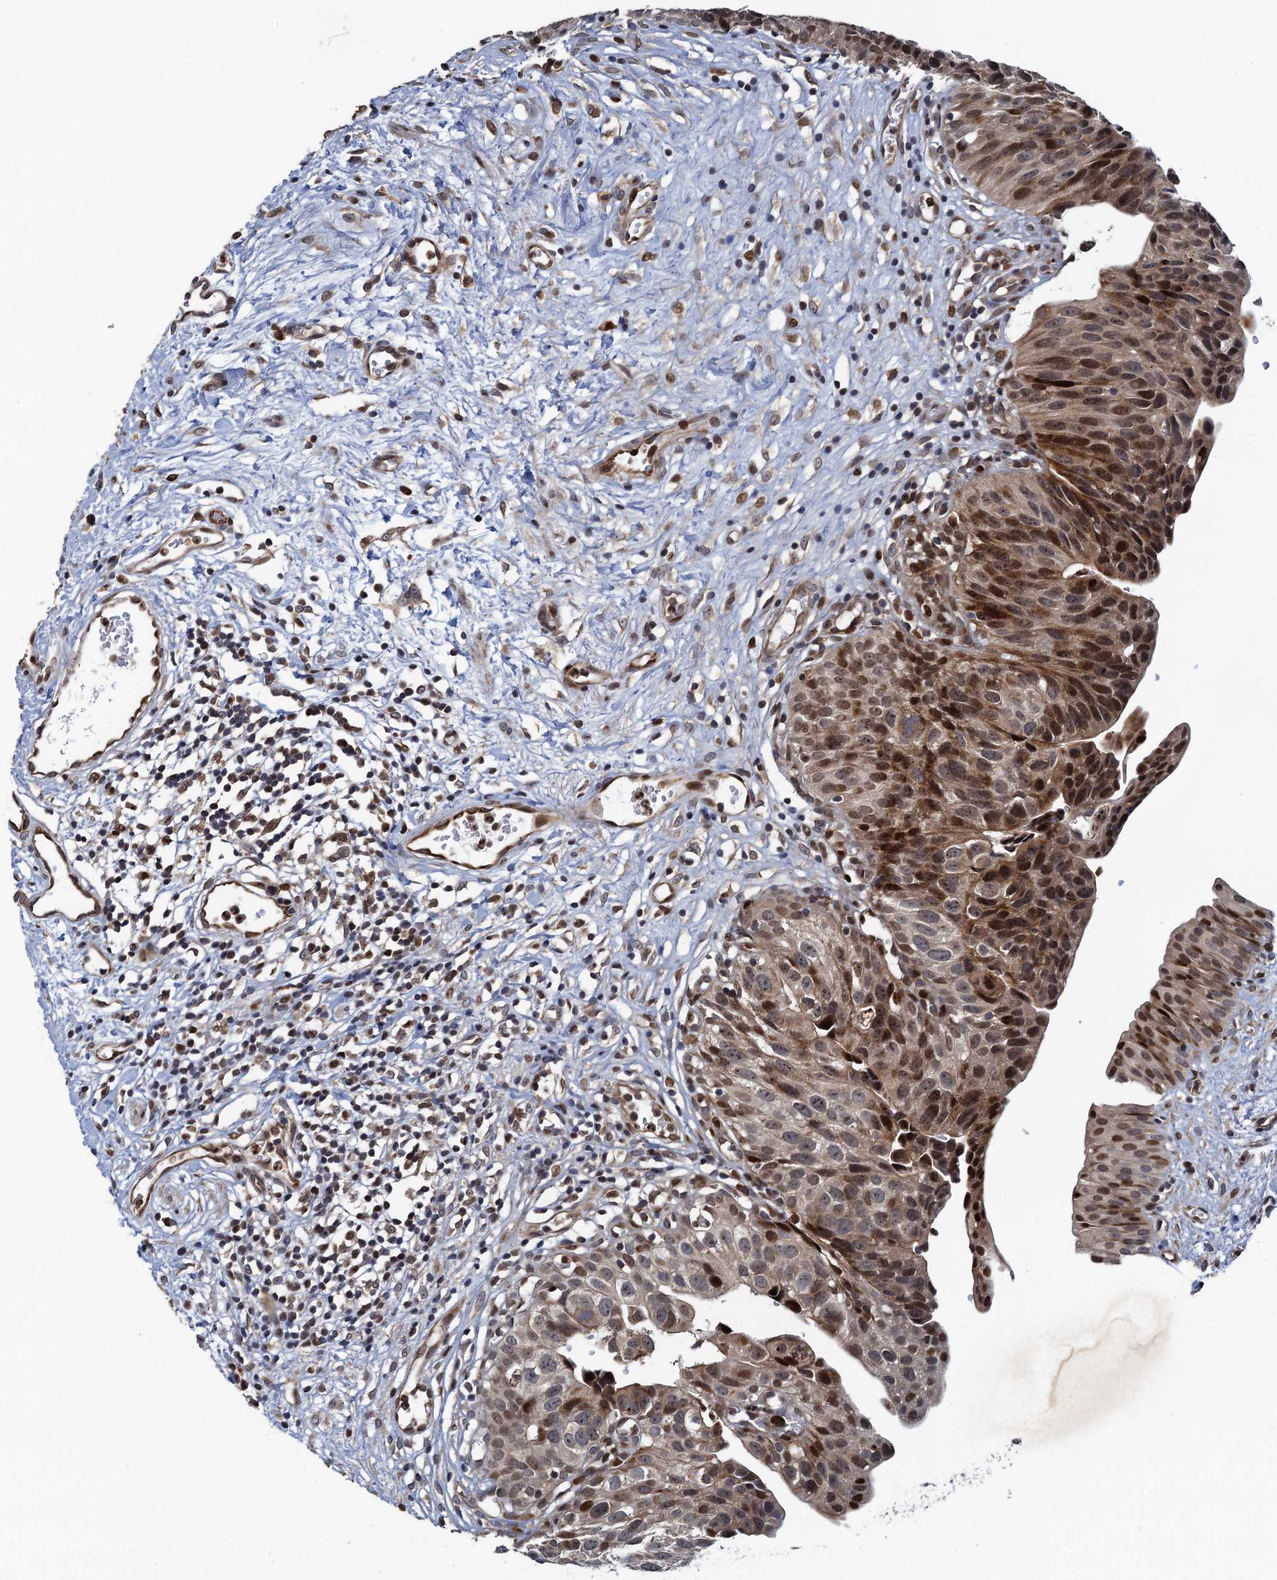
{"staining": {"intensity": "moderate", "quantity": ">75%", "location": "cytoplasmic/membranous,nuclear"}, "tissue": "urinary bladder", "cell_type": "Urothelial cells", "image_type": "normal", "snomed": [{"axis": "morphology", "description": "Normal tissue, NOS"}, {"axis": "topography", "description": "Urinary bladder"}], "caption": "Immunohistochemistry (DAB (3,3'-diaminobenzidine)) staining of unremarkable human urinary bladder demonstrates moderate cytoplasmic/membranous,nuclear protein positivity in approximately >75% of urothelial cells.", "gene": "ATOSA", "patient": {"sex": "male", "age": 51}}